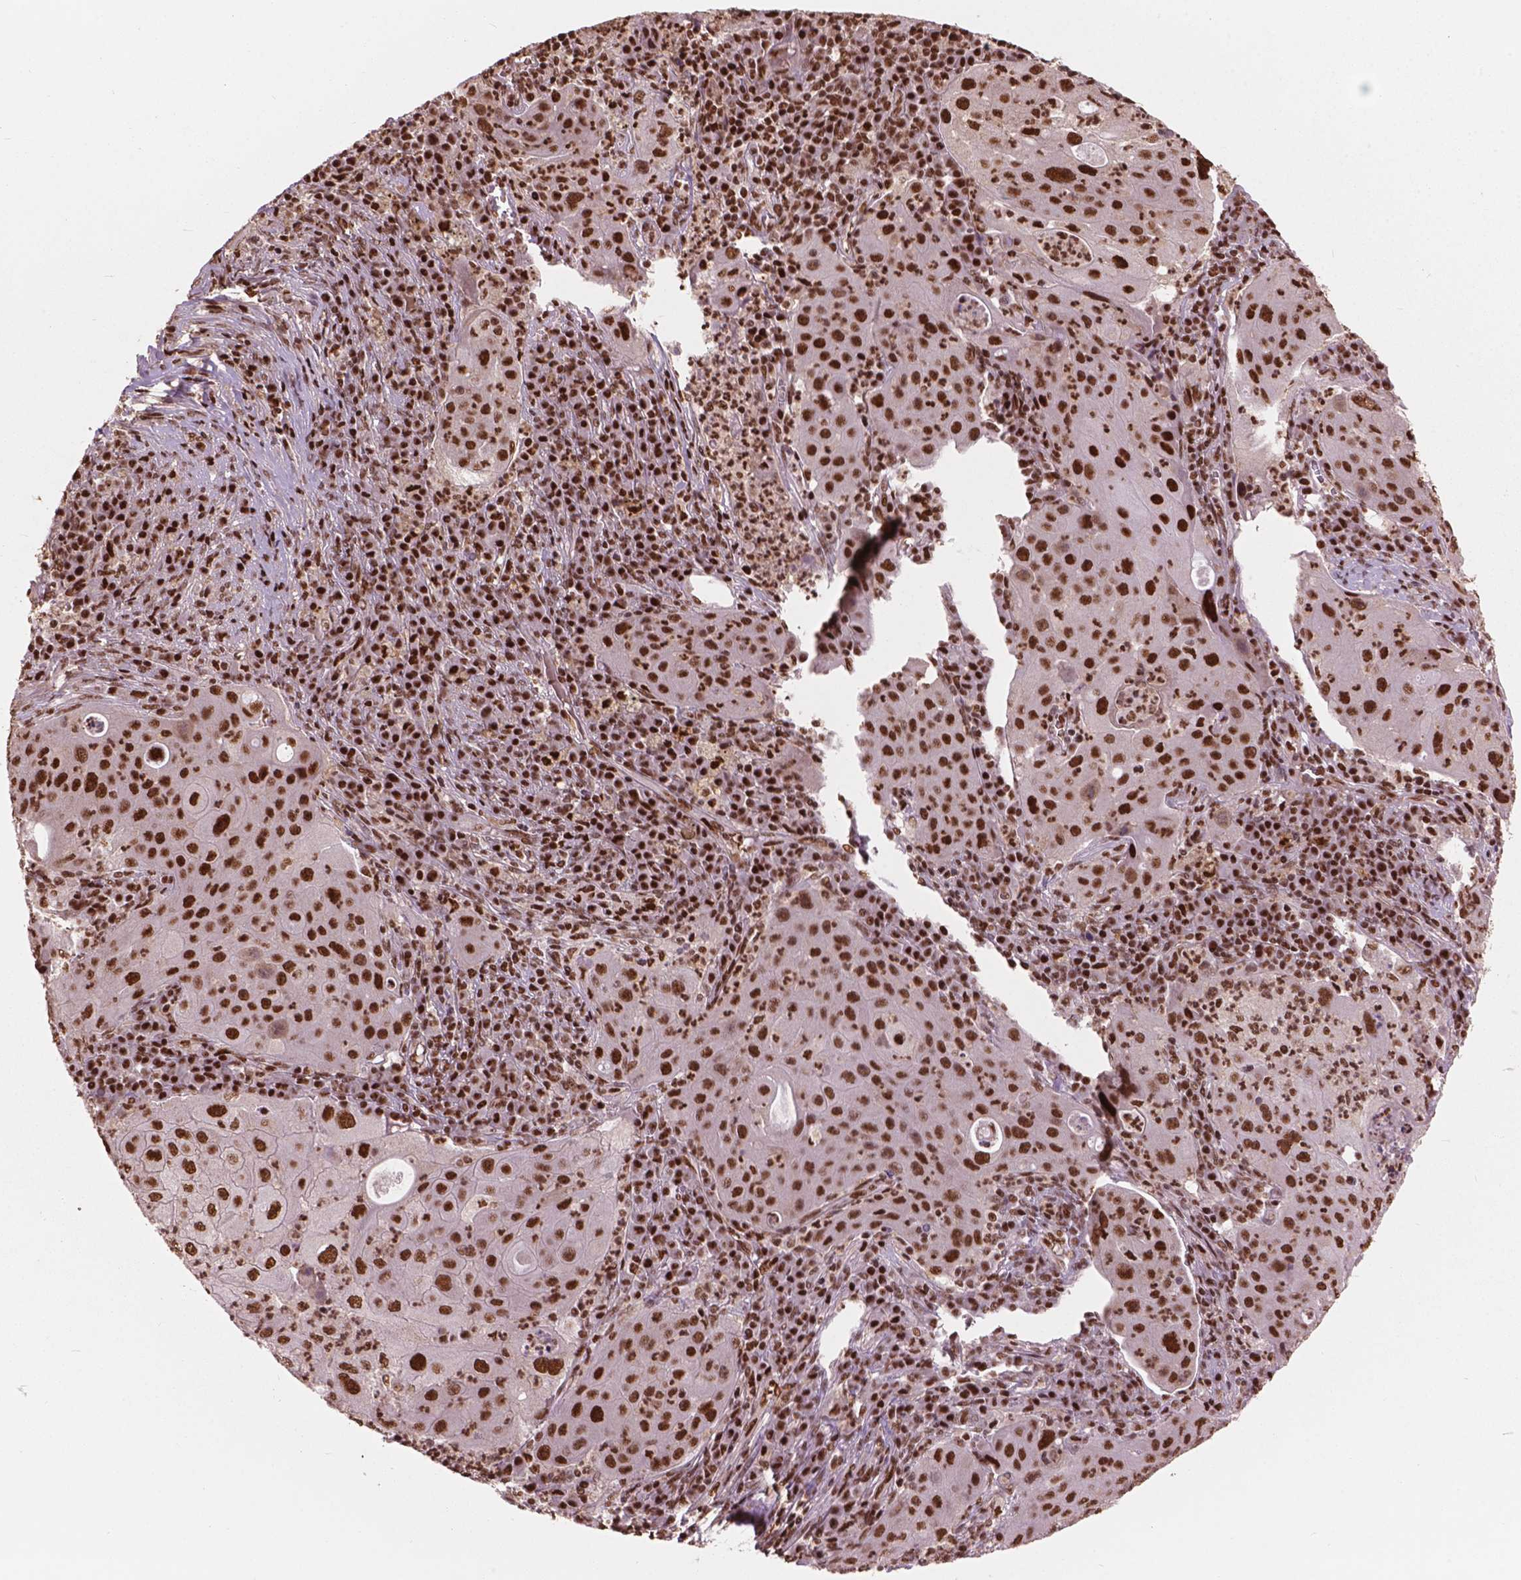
{"staining": {"intensity": "strong", "quantity": ">75%", "location": "nuclear"}, "tissue": "lung cancer", "cell_type": "Tumor cells", "image_type": "cancer", "snomed": [{"axis": "morphology", "description": "Squamous cell carcinoma, NOS"}, {"axis": "topography", "description": "Lung"}], "caption": "Strong nuclear protein expression is identified in approximately >75% of tumor cells in lung cancer.", "gene": "ANP32B", "patient": {"sex": "female", "age": 59}}